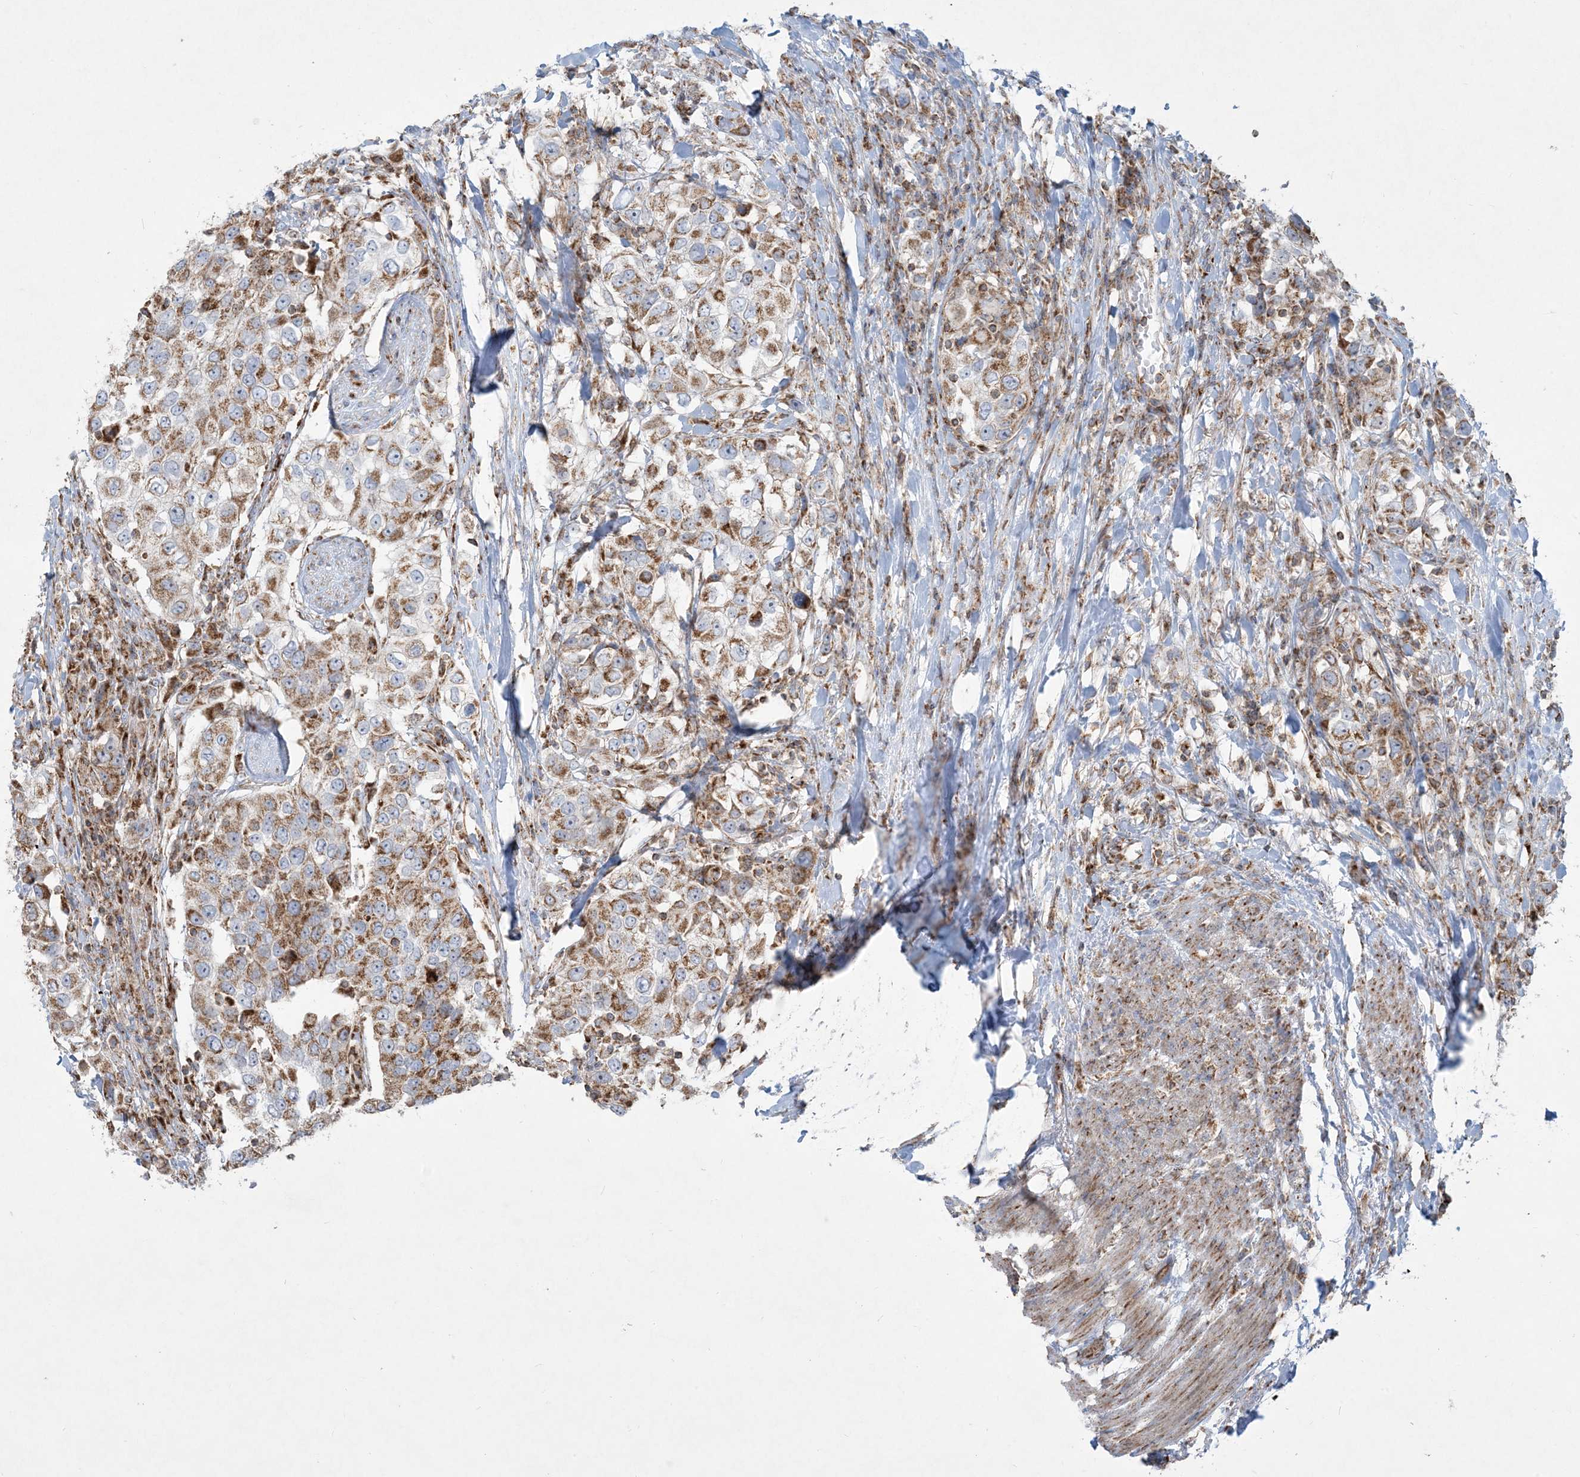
{"staining": {"intensity": "moderate", "quantity": ">75%", "location": "cytoplasmic/membranous"}, "tissue": "urothelial cancer", "cell_type": "Tumor cells", "image_type": "cancer", "snomed": [{"axis": "morphology", "description": "Urothelial carcinoma, High grade"}, {"axis": "topography", "description": "Urinary bladder"}], "caption": "A medium amount of moderate cytoplasmic/membranous expression is appreciated in about >75% of tumor cells in urothelial carcinoma (high-grade) tissue.", "gene": "BEND4", "patient": {"sex": "female", "age": 80}}